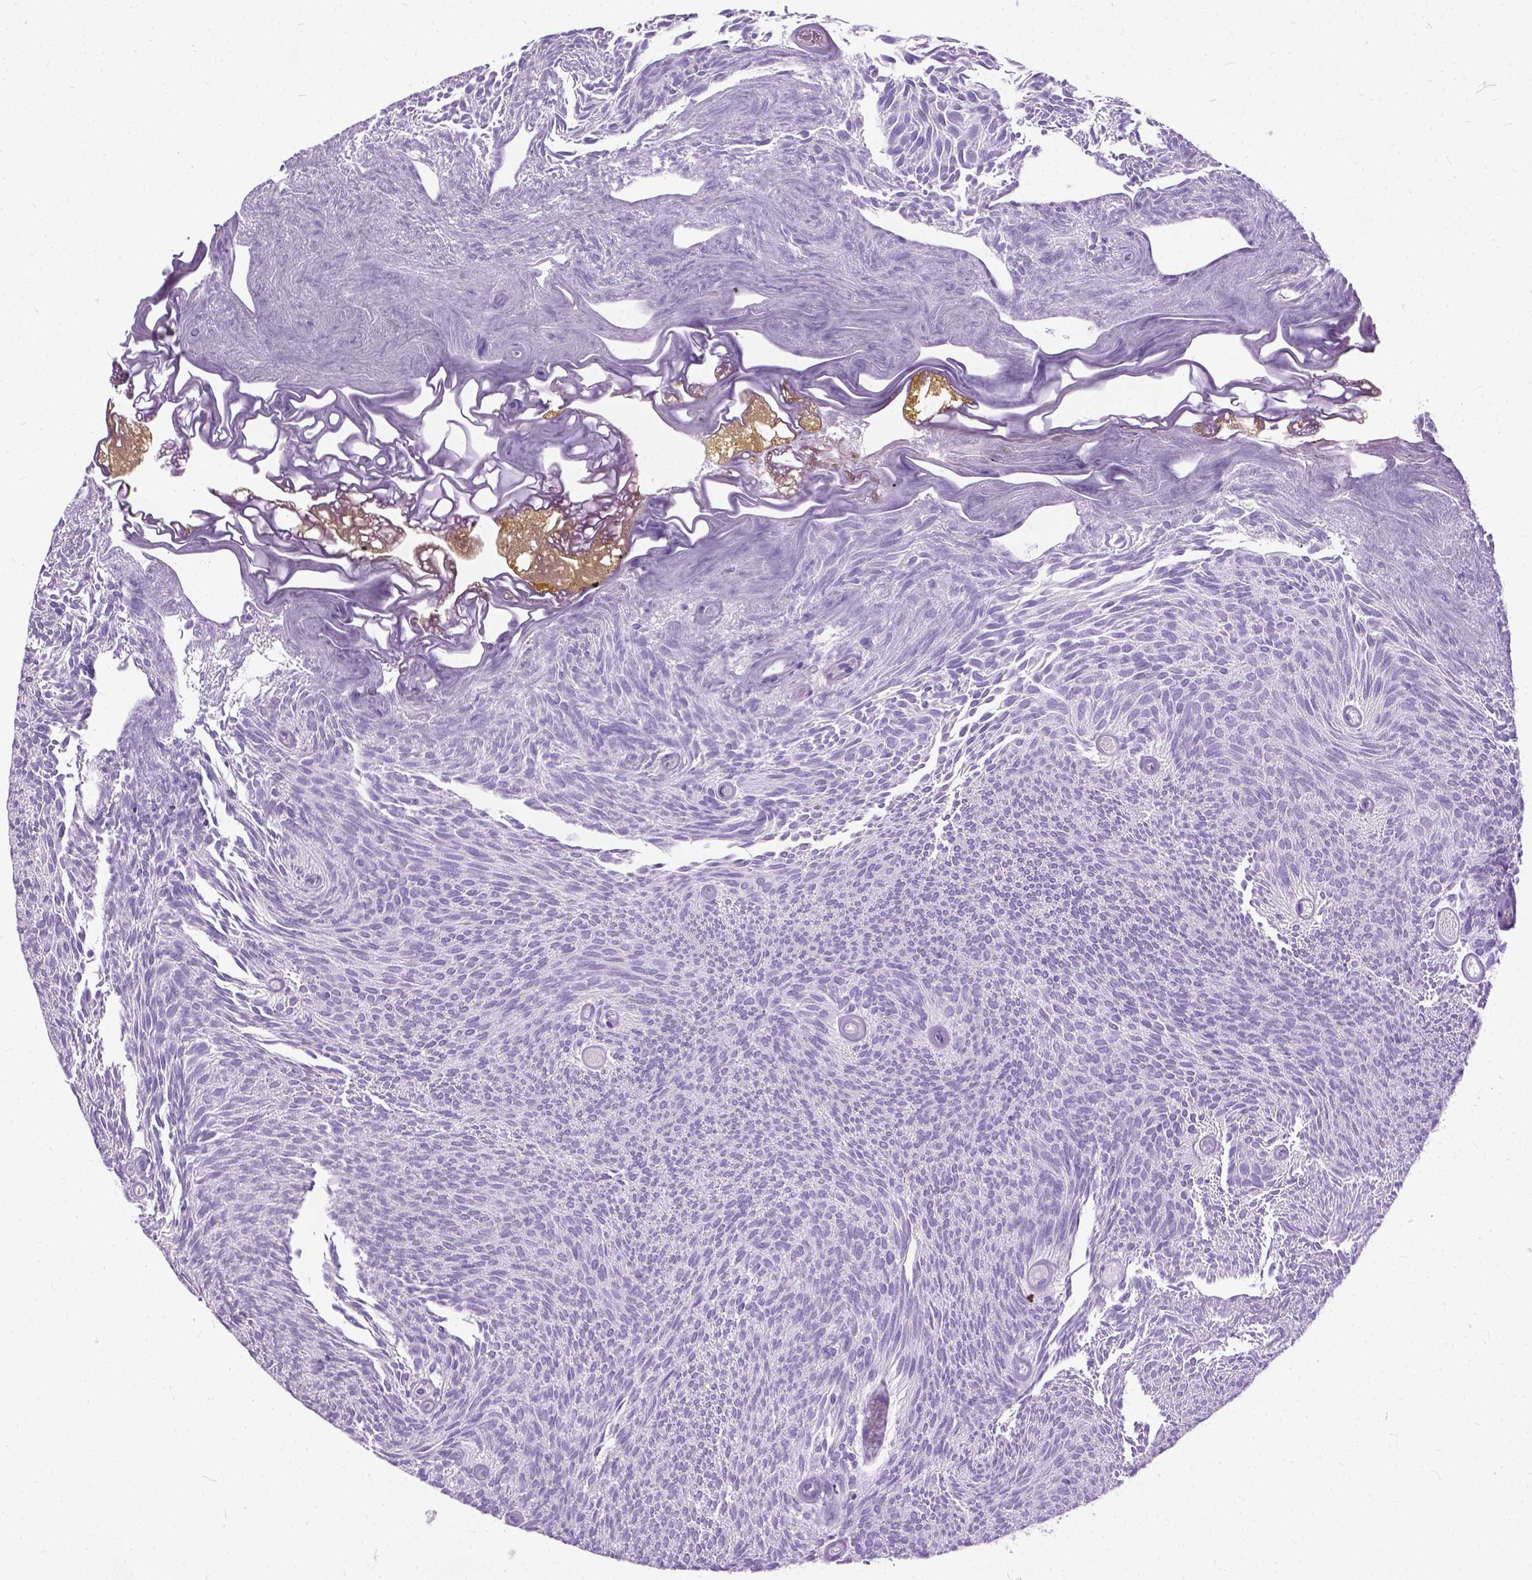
{"staining": {"intensity": "negative", "quantity": "none", "location": "none"}, "tissue": "urothelial cancer", "cell_type": "Tumor cells", "image_type": "cancer", "snomed": [{"axis": "morphology", "description": "Urothelial carcinoma, Low grade"}, {"axis": "topography", "description": "Urinary bladder"}], "caption": "DAB immunohistochemical staining of urothelial cancer reveals no significant staining in tumor cells.", "gene": "PROB1", "patient": {"sex": "male", "age": 77}}